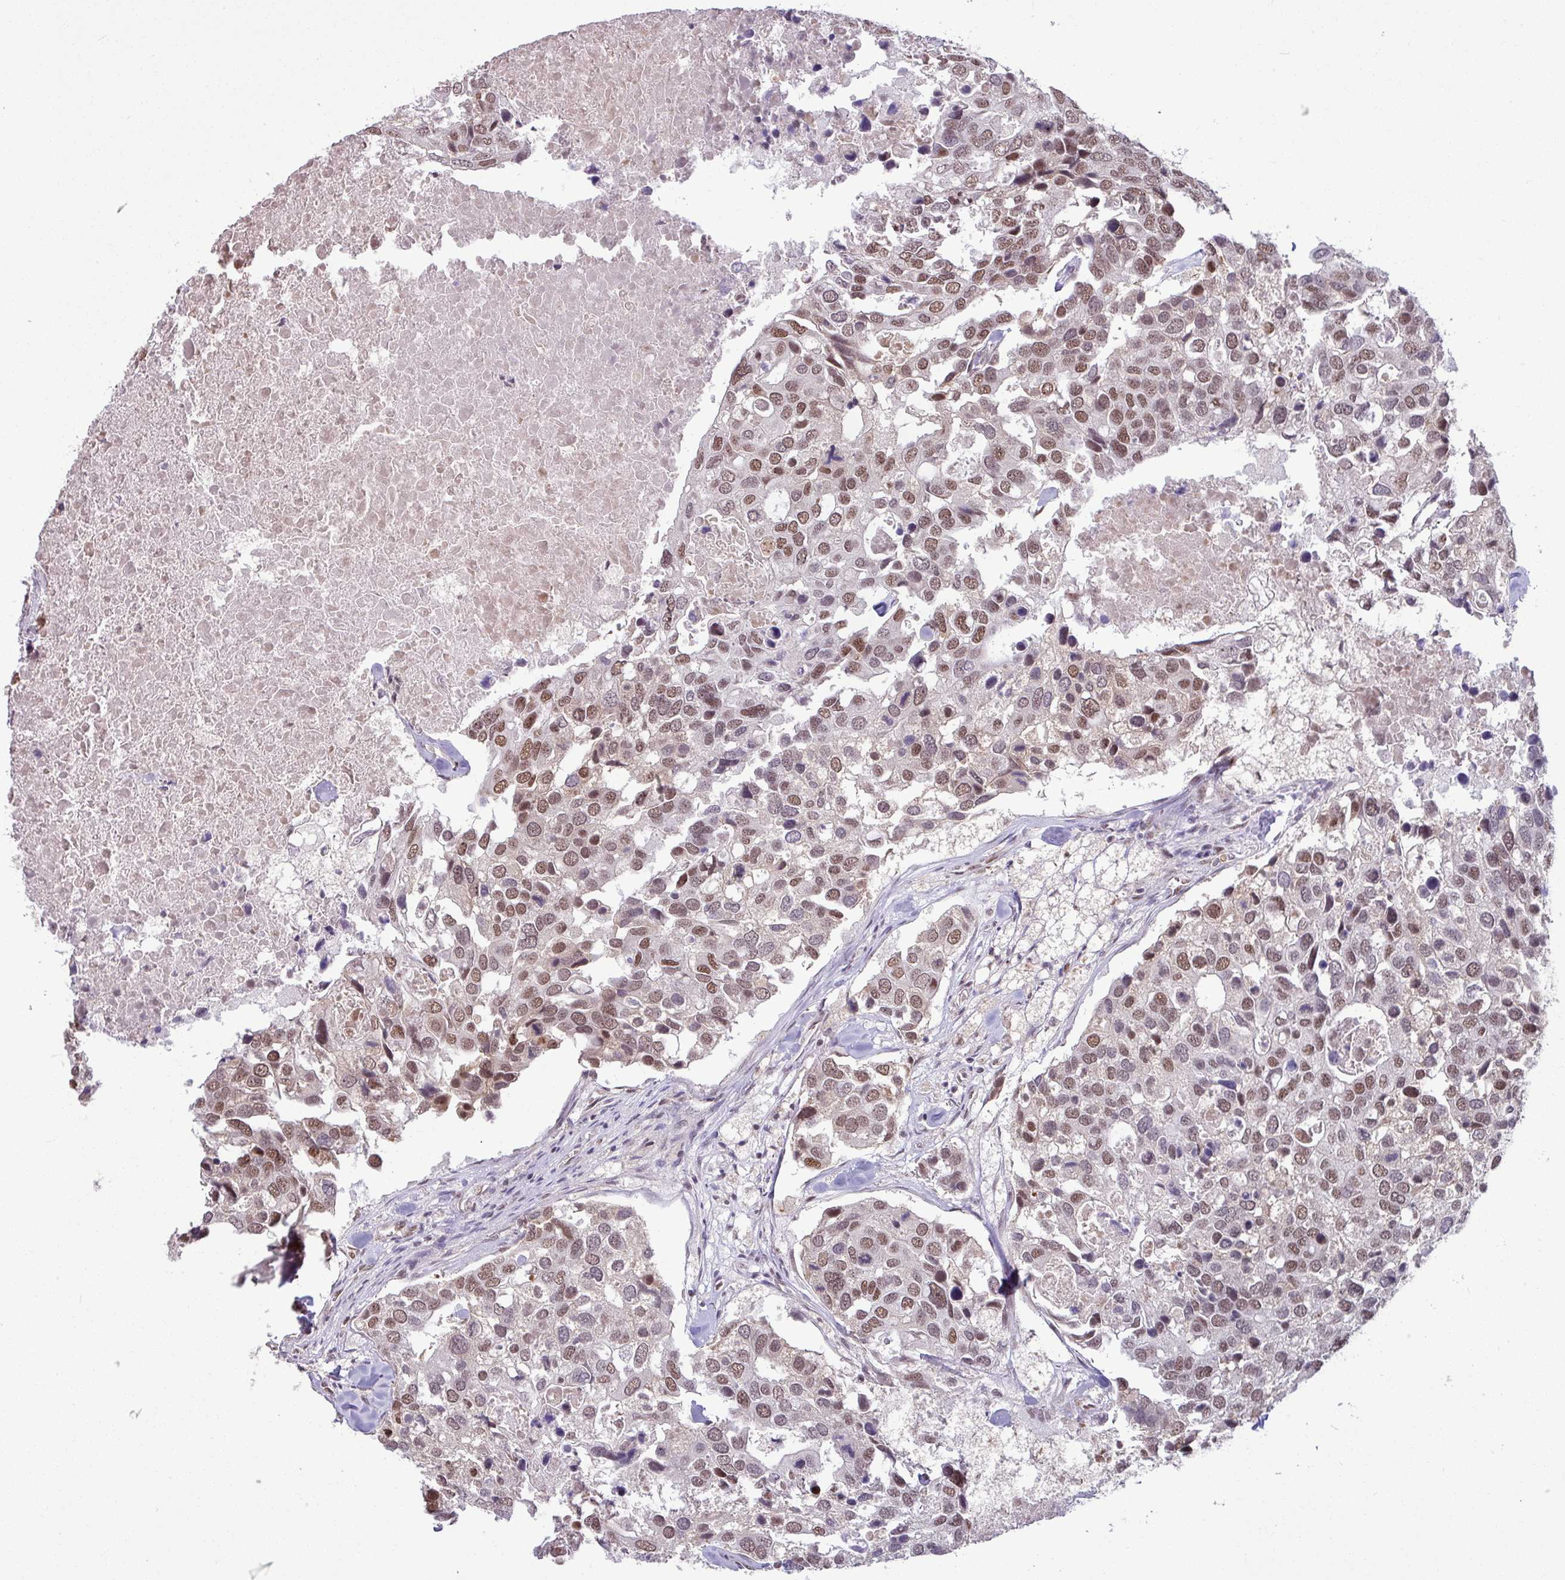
{"staining": {"intensity": "moderate", "quantity": ">75%", "location": "nuclear"}, "tissue": "breast cancer", "cell_type": "Tumor cells", "image_type": "cancer", "snomed": [{"axis": "morphology", "description": "Duct carcinoma"}, {"axis": "topography", "description": "Breast"}], "caption": "Immunohistochemical staining of infiltrating ductal carcinoma (breast) demonstrates moderate nuclear protein positivity in approximately >75% of tumor cells.", "gene": "TDG", "patient": {"sex": "female", "age": 83}}